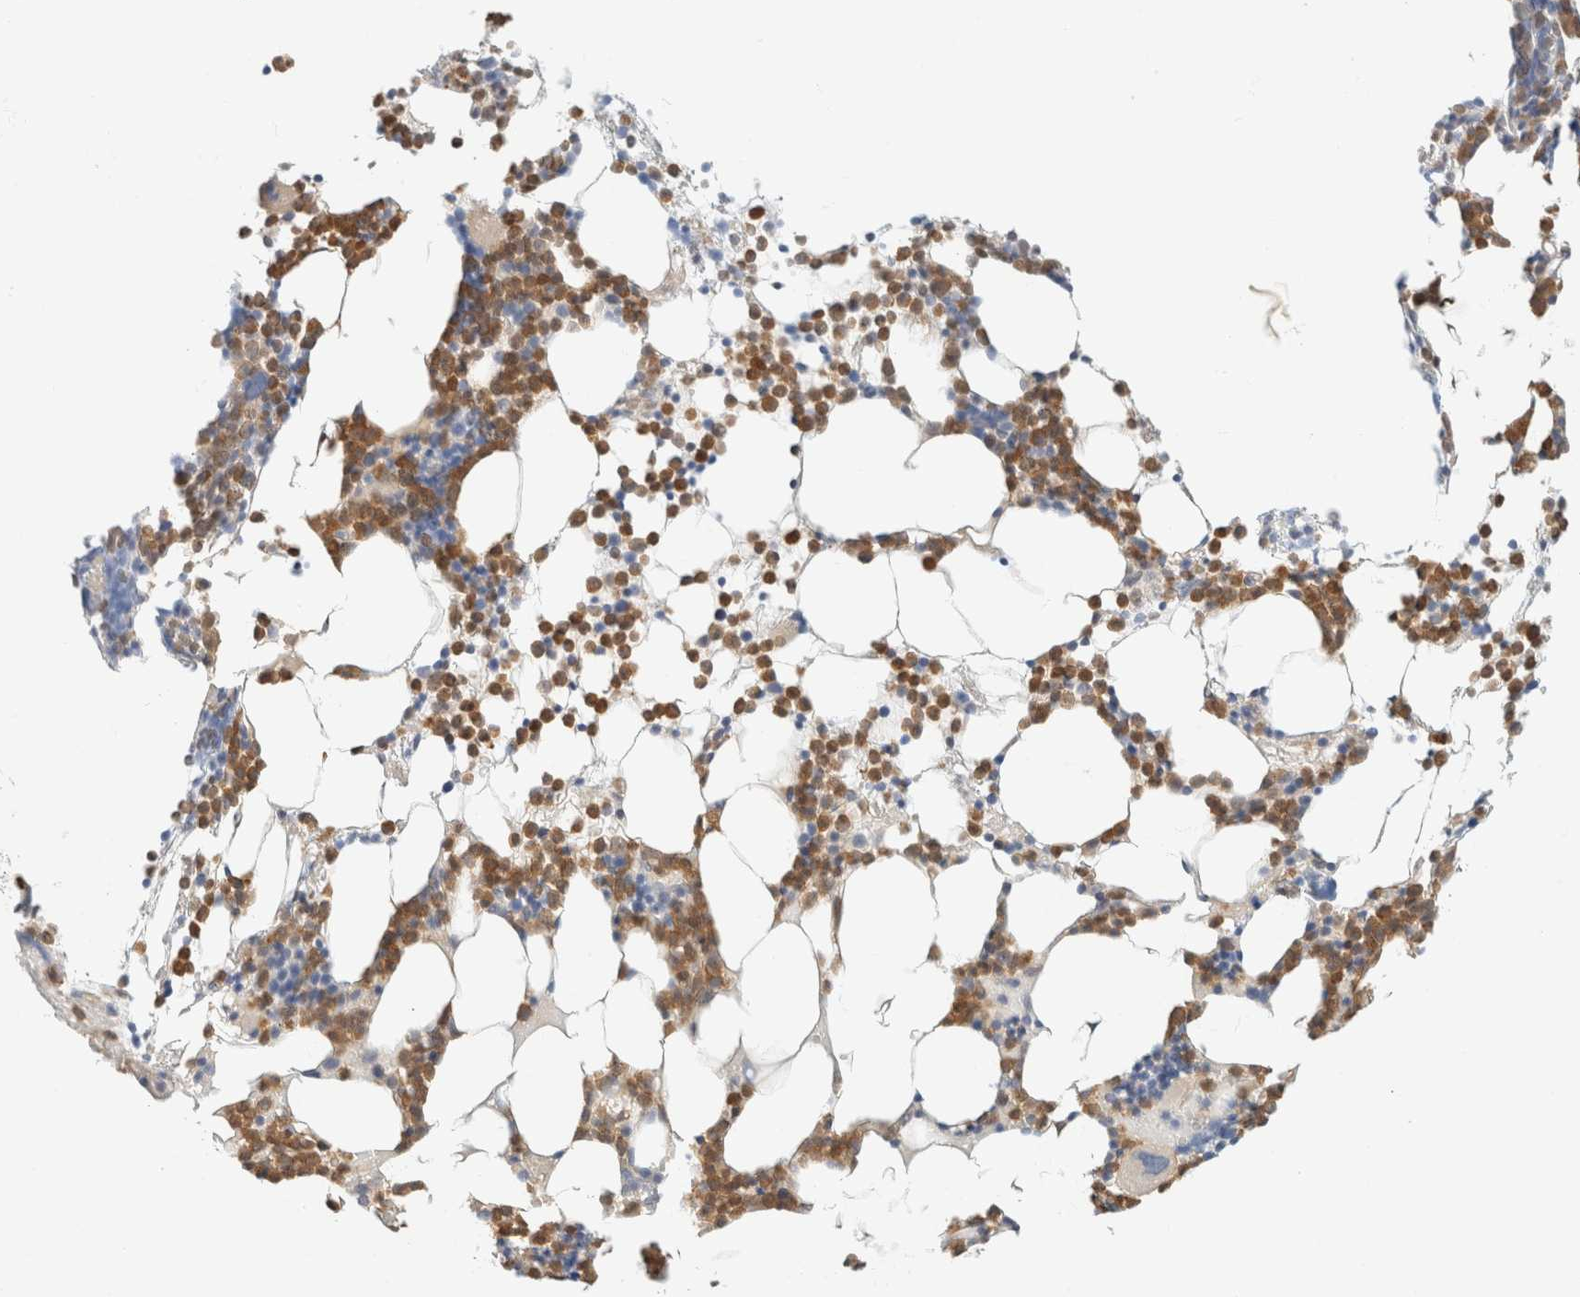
{"staining": {"intensity": "moderate", "quantity": ">75%", "location": "cytoplasmic/membranous,nuclear"}, "tissue": "bone marrow", "cell_type": "Hematopoietic cells", "image_type": "normal", "snomed": [{"axis": "morphology", "description": "Normal tissue, NOS"}, {"axis": "morphology", "description": "Inflammation, NOS"}, {"axis": "topography", "description": "Bone marrow"}], "caption": "Protein staining shows moderate cytoplasmic/membranous,nuclear positivity in about >75% of hematopoietic cells in normal bone marrow. (brown staining indicates protein expression, while blue staining denotes nuclei).", "gene": "GPI", "patient": {"sex": "male", "age": 68}}